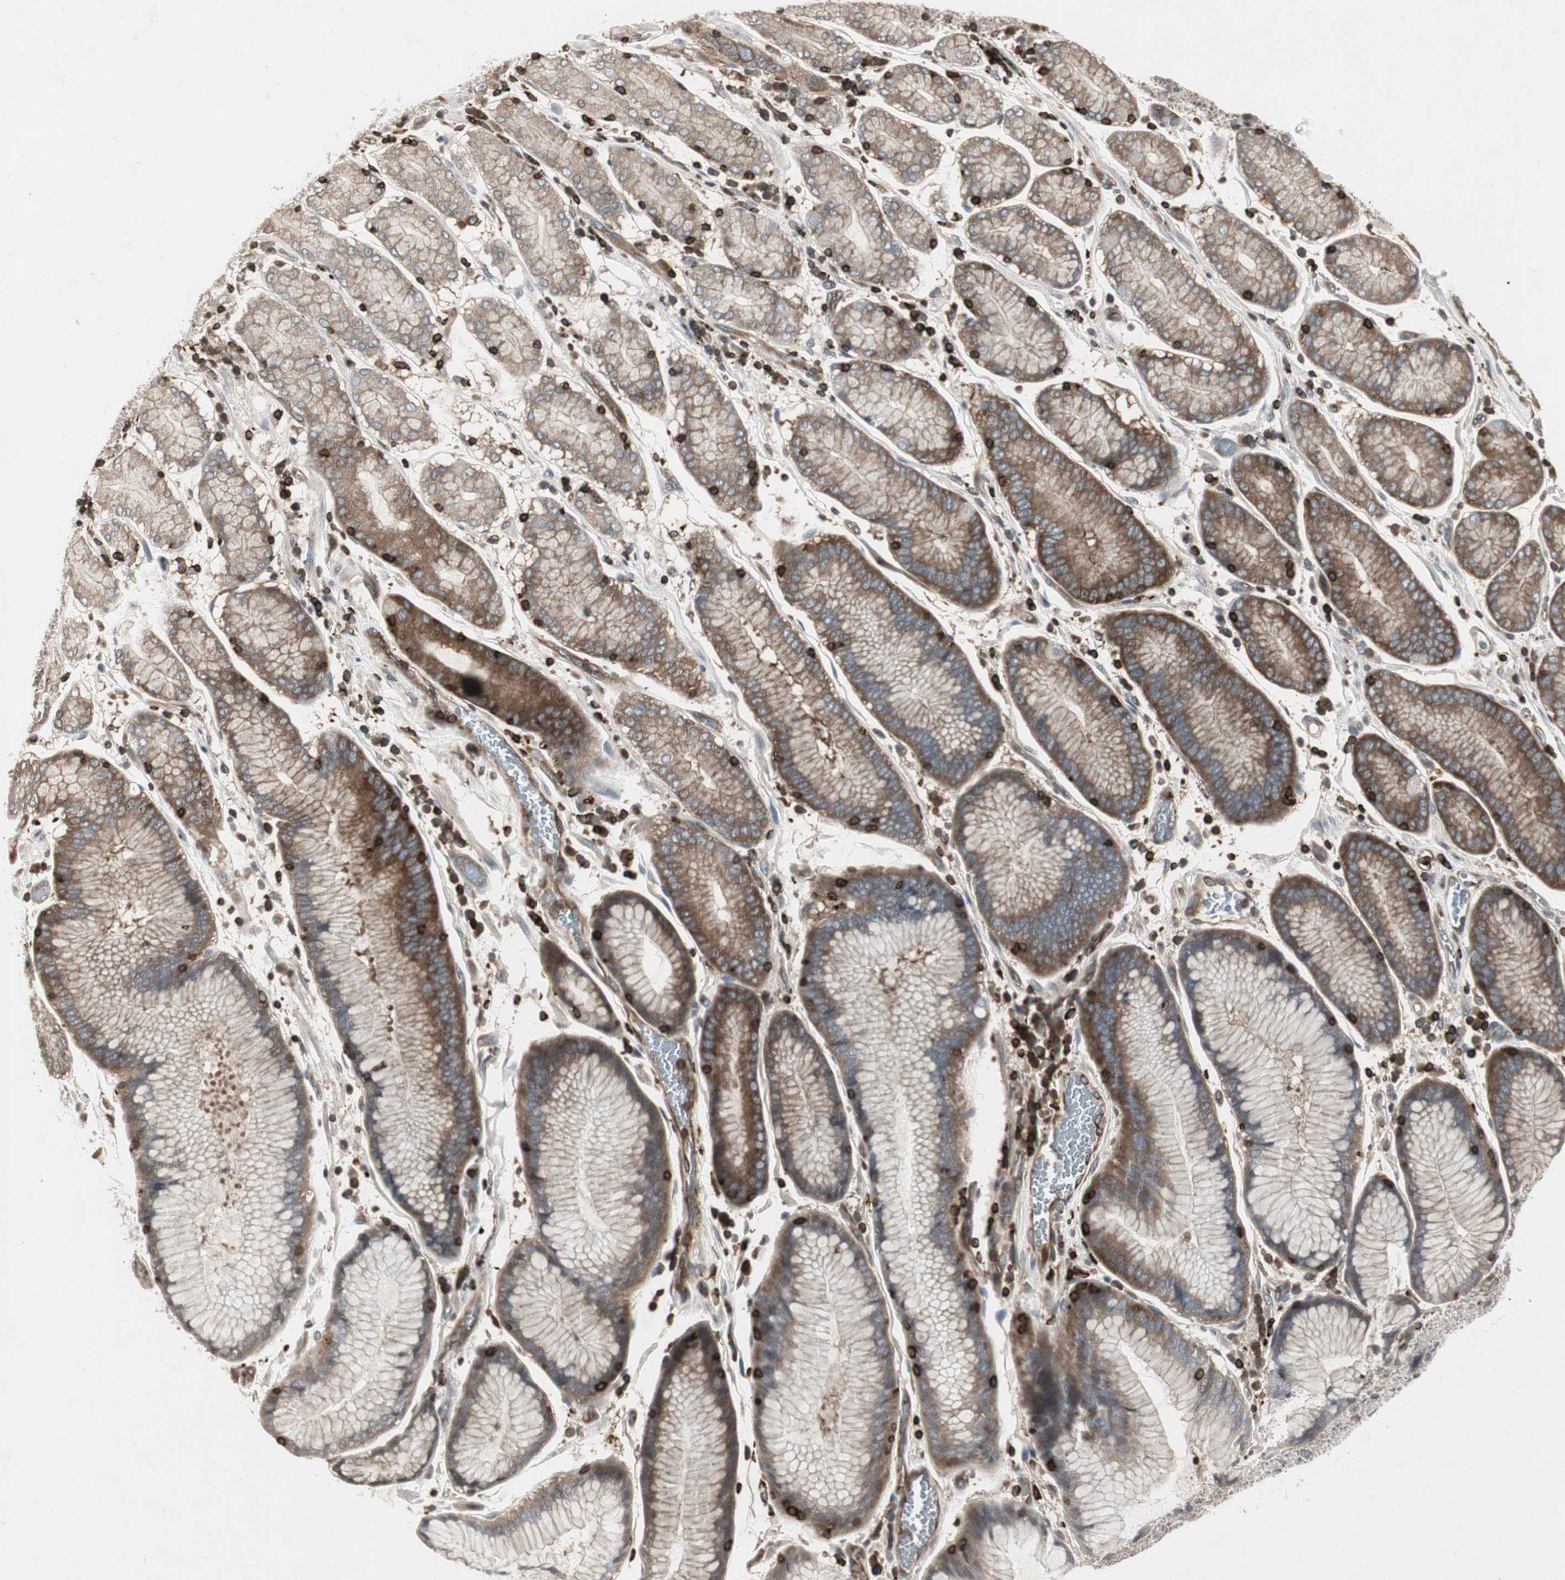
{"staining": {"intensity": "moderate", "quantity": "25%-75%", "location": "cytoplasmic/membranous"}, "tissue": "stomach cancer", "cell_type": "Tumor cells", "image_type": "cancer", "snomed": [{"axis": "morphology", "description": "Normal tissue, NOS"}, {"axis": "morphology", "description": "Adenocarcinoma, NOS"}, {"axis": "topography", "description": "Stomach"}], "caption": "Approximately 25%-75% of tumor cells in human stomach adenocarcinoma exhibit moderate cytoplasmic/membranous protein positivity as visualized by brown immunohistochemical staining.", "gene": "ARHGEF1", "patient": {"sex": "male", "age": 48}}